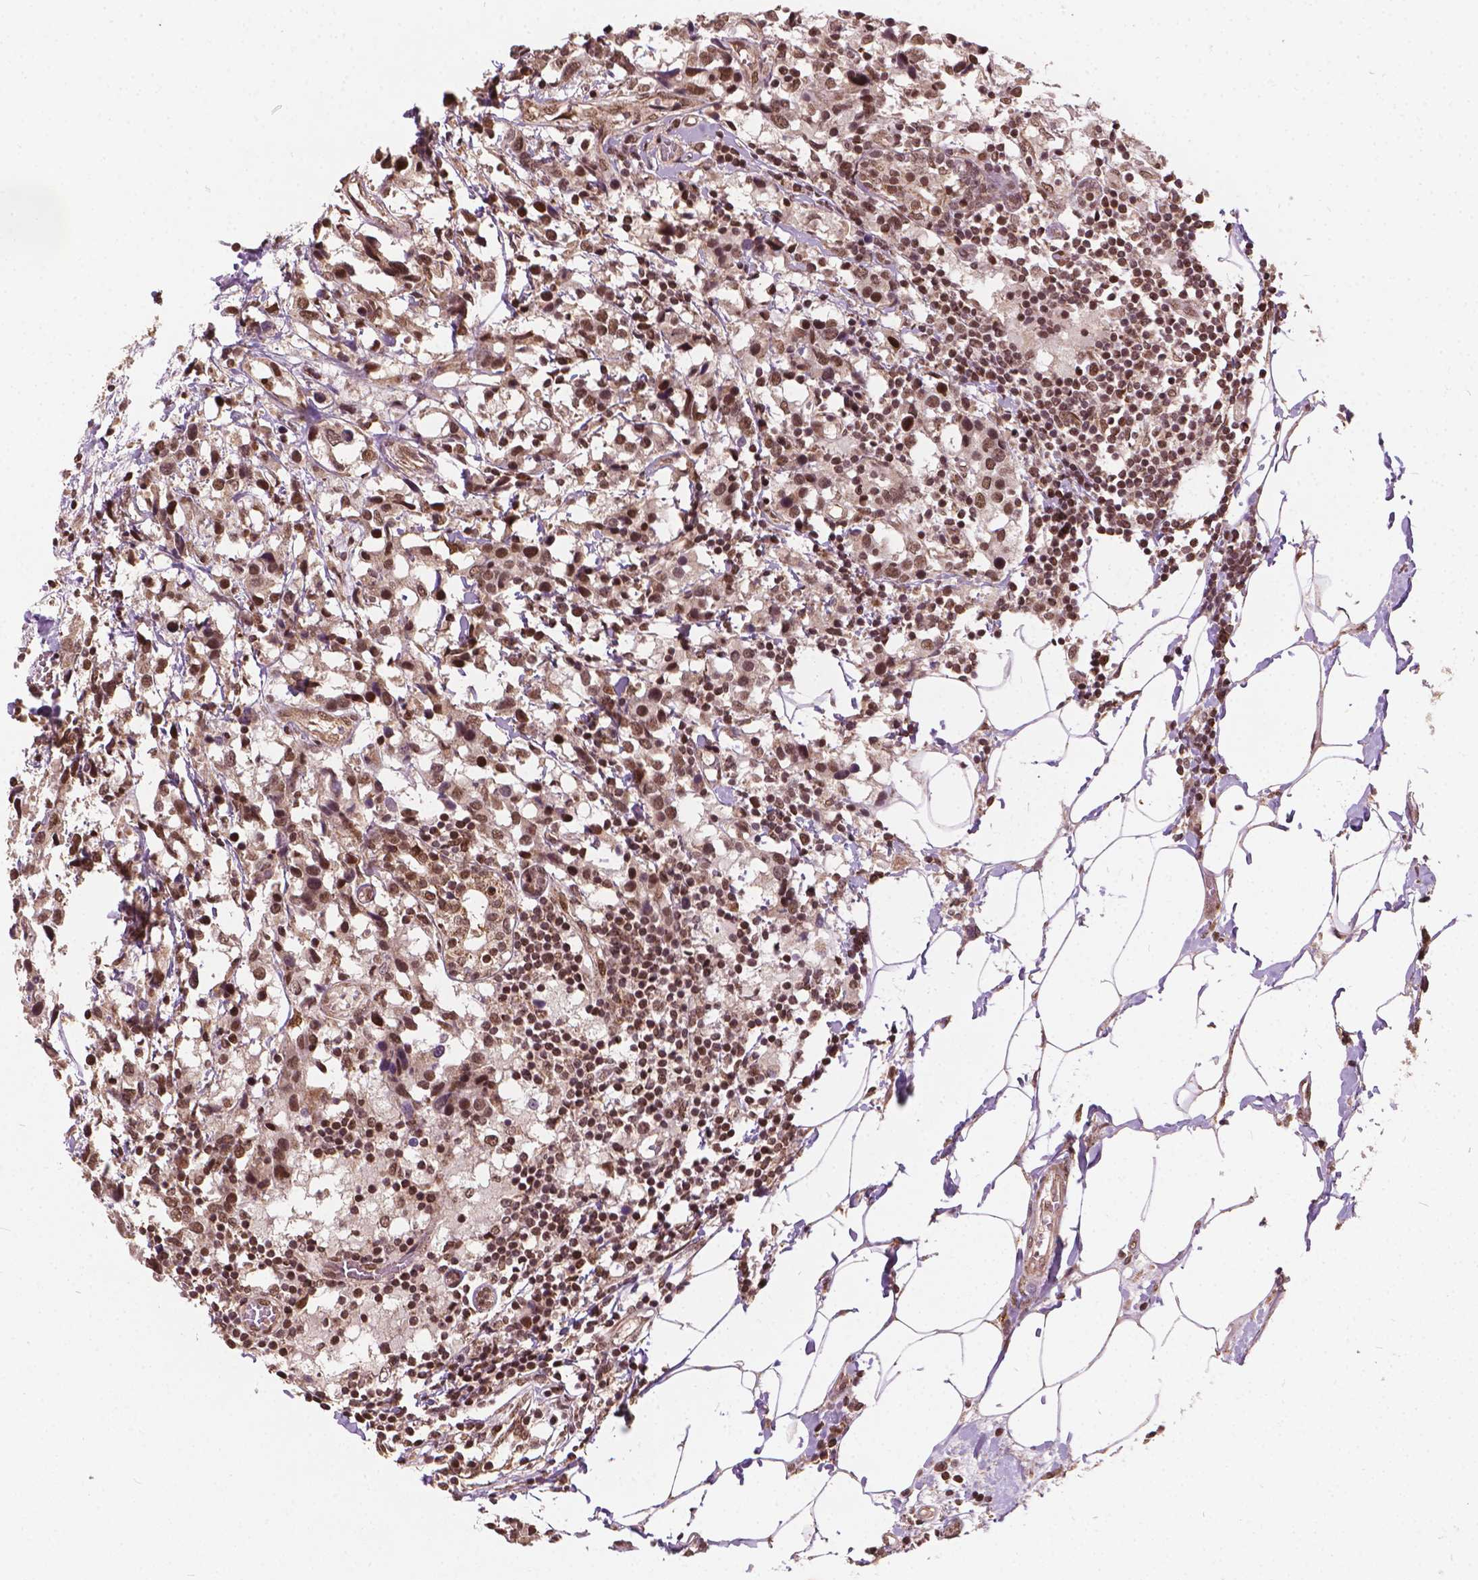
{"staining": {"intensity": "moderate", "quantity": ">75%", "location": "nuclear"}, "tissue": "breast cancer", "cell_type": "Tumor cells", "image_type": "cancer", "snomed": [{"axis": "morphology", "description": "Lobular carcinoma"}, {"axis": "topography", "description": "Breast"}], "caption": "Tumor cells reveal medium levels of moderate nuclear expression in about >75% of cells in lobular carcinoma (breast).", "gene": "GPS2", "patient": {"sex": "female", "age": 59}}